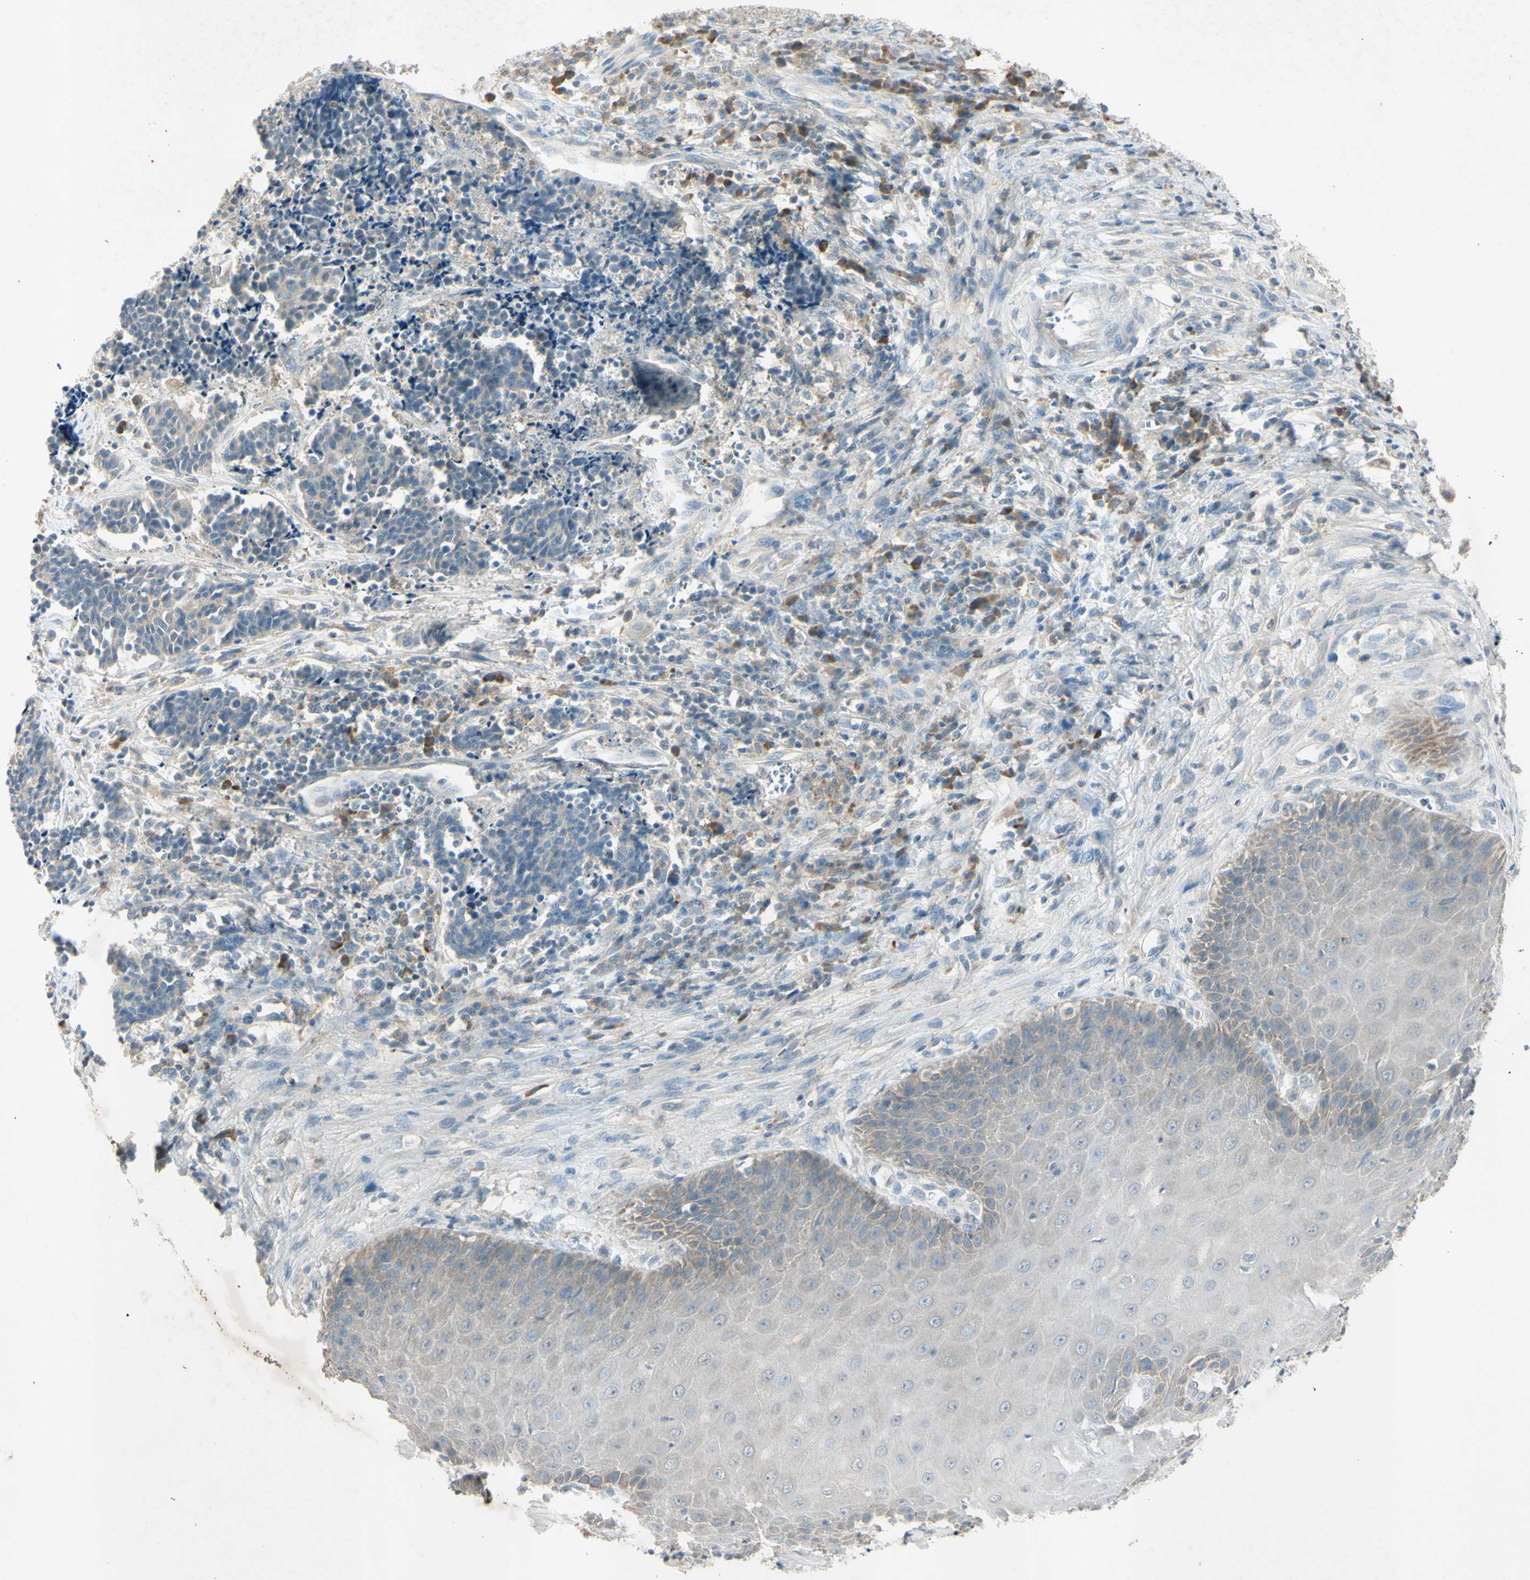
{"staining": {"intensity": "negative", "quantity": "none", "location": "none"}, "tissue": "cervical cancer", "cell_type": "Tumor cells", "image_type": "cancer", "snomed": [{"axis": "morphology", "description": "Squamous cell carcinoma, NOS"}, {"axis": "topography", "description": "Cervix"}], "caption": "A photomicrograph of human squamous cell carcinoma (cervical) is negative for staining in tumor cells.", "gene": "AATK", "patient": {"sex": "female", "age": 35}}